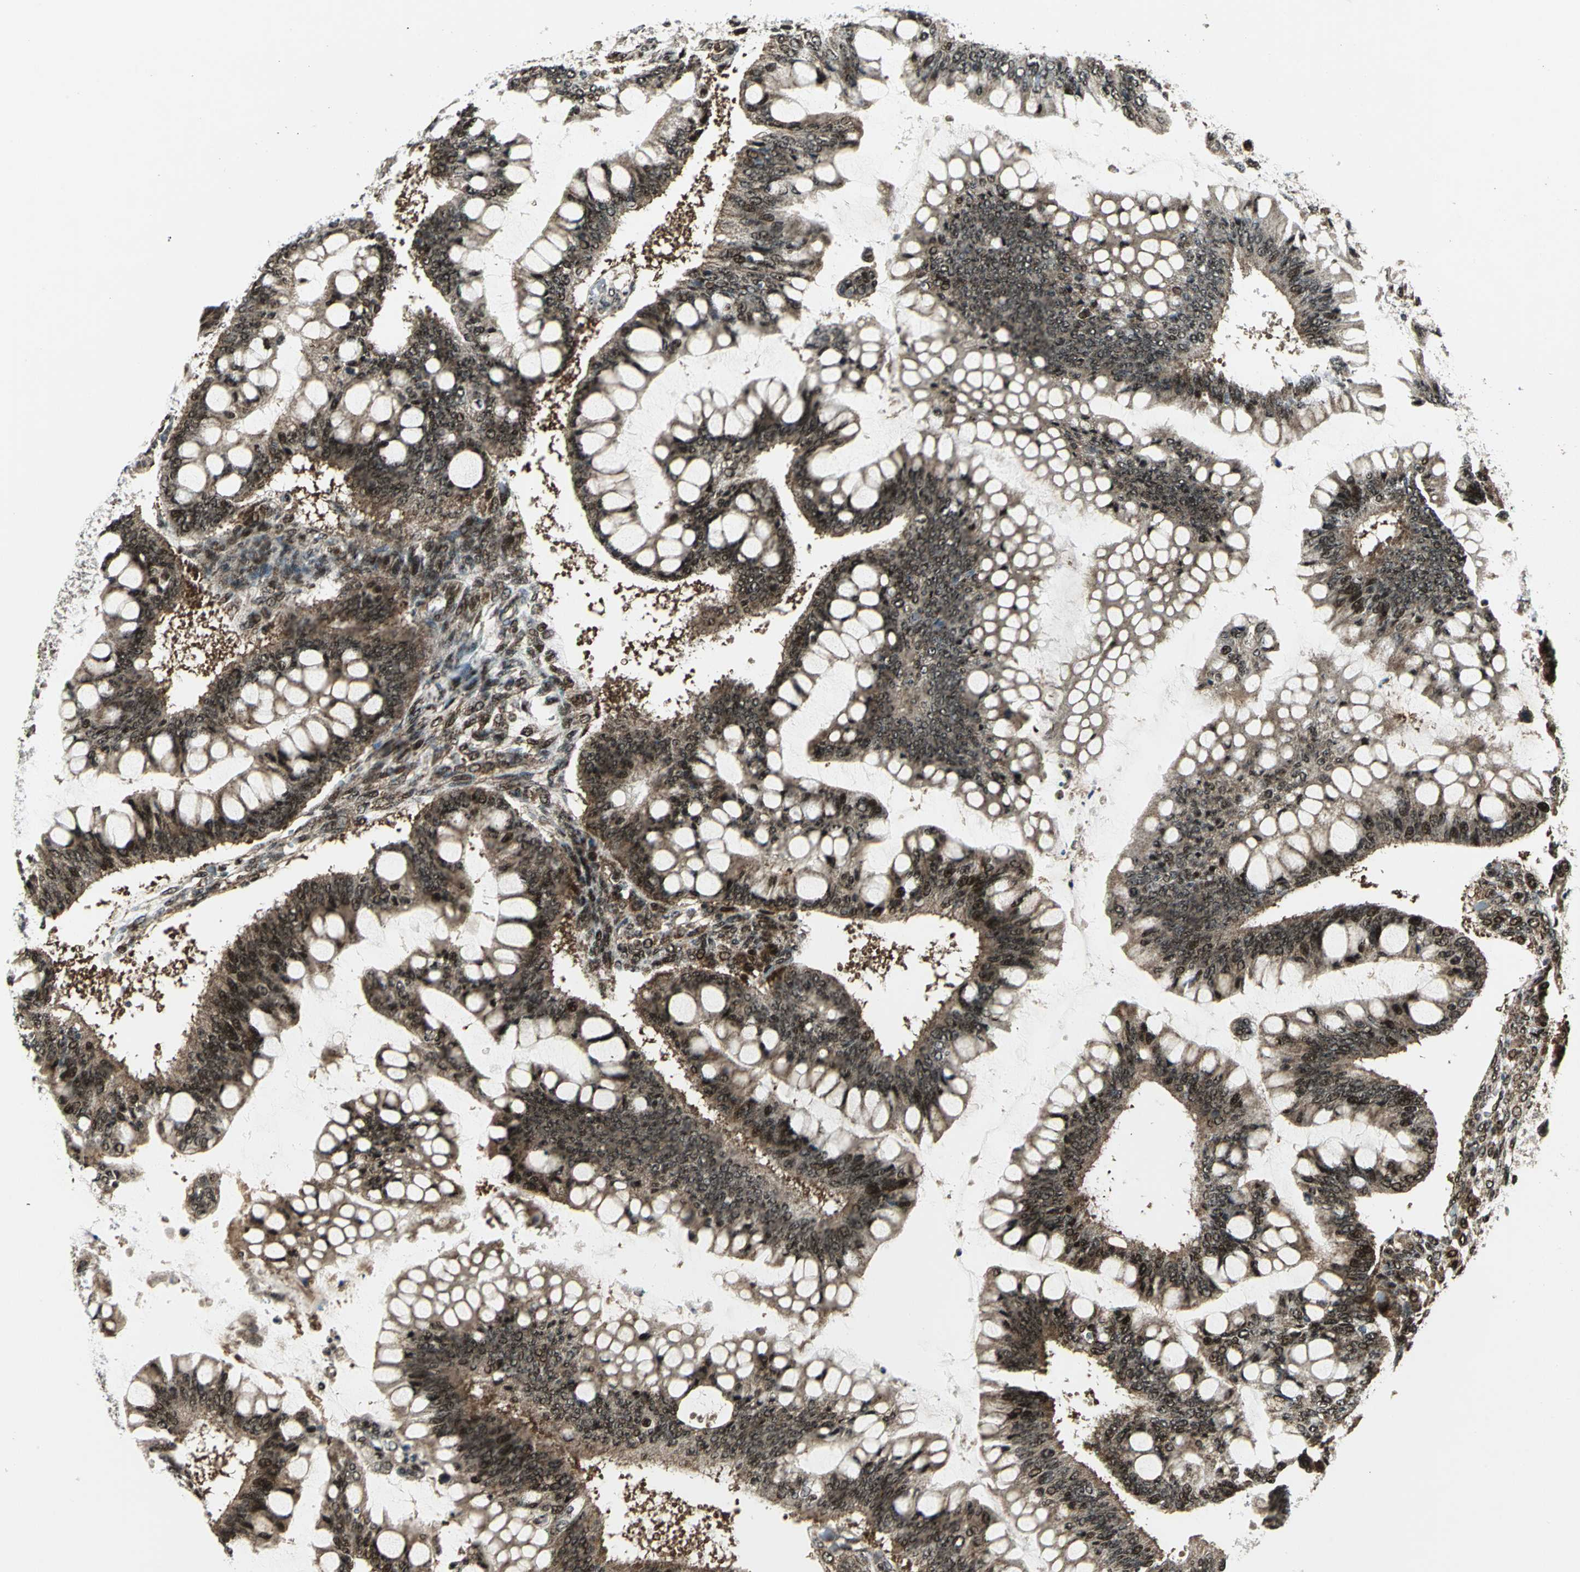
{"staining": {"intensity": "strong", "quantity": ">75%", "location": "cytoplasmic/membranous,nuclear"}, "tissue": "ovarian cancer", "cell_type": "Tumor cells", "image_type": "cancer", "snomed": [{"axis": "morphology", "description": "Cystadenocarcinoma, mucinous, NOS"}, {"axis": "topography", "description": "Ovary"}], "caption": "About >75% of tumor cells in ovarian mucinous cystadenocarcinoma demonstrate strong cytoplasmic/membranous and nuclear protein positivity as visualized by brown immunohistochemical staining.", "gene": "COPS5", "patient": {"sex": "female", "age": 73}}